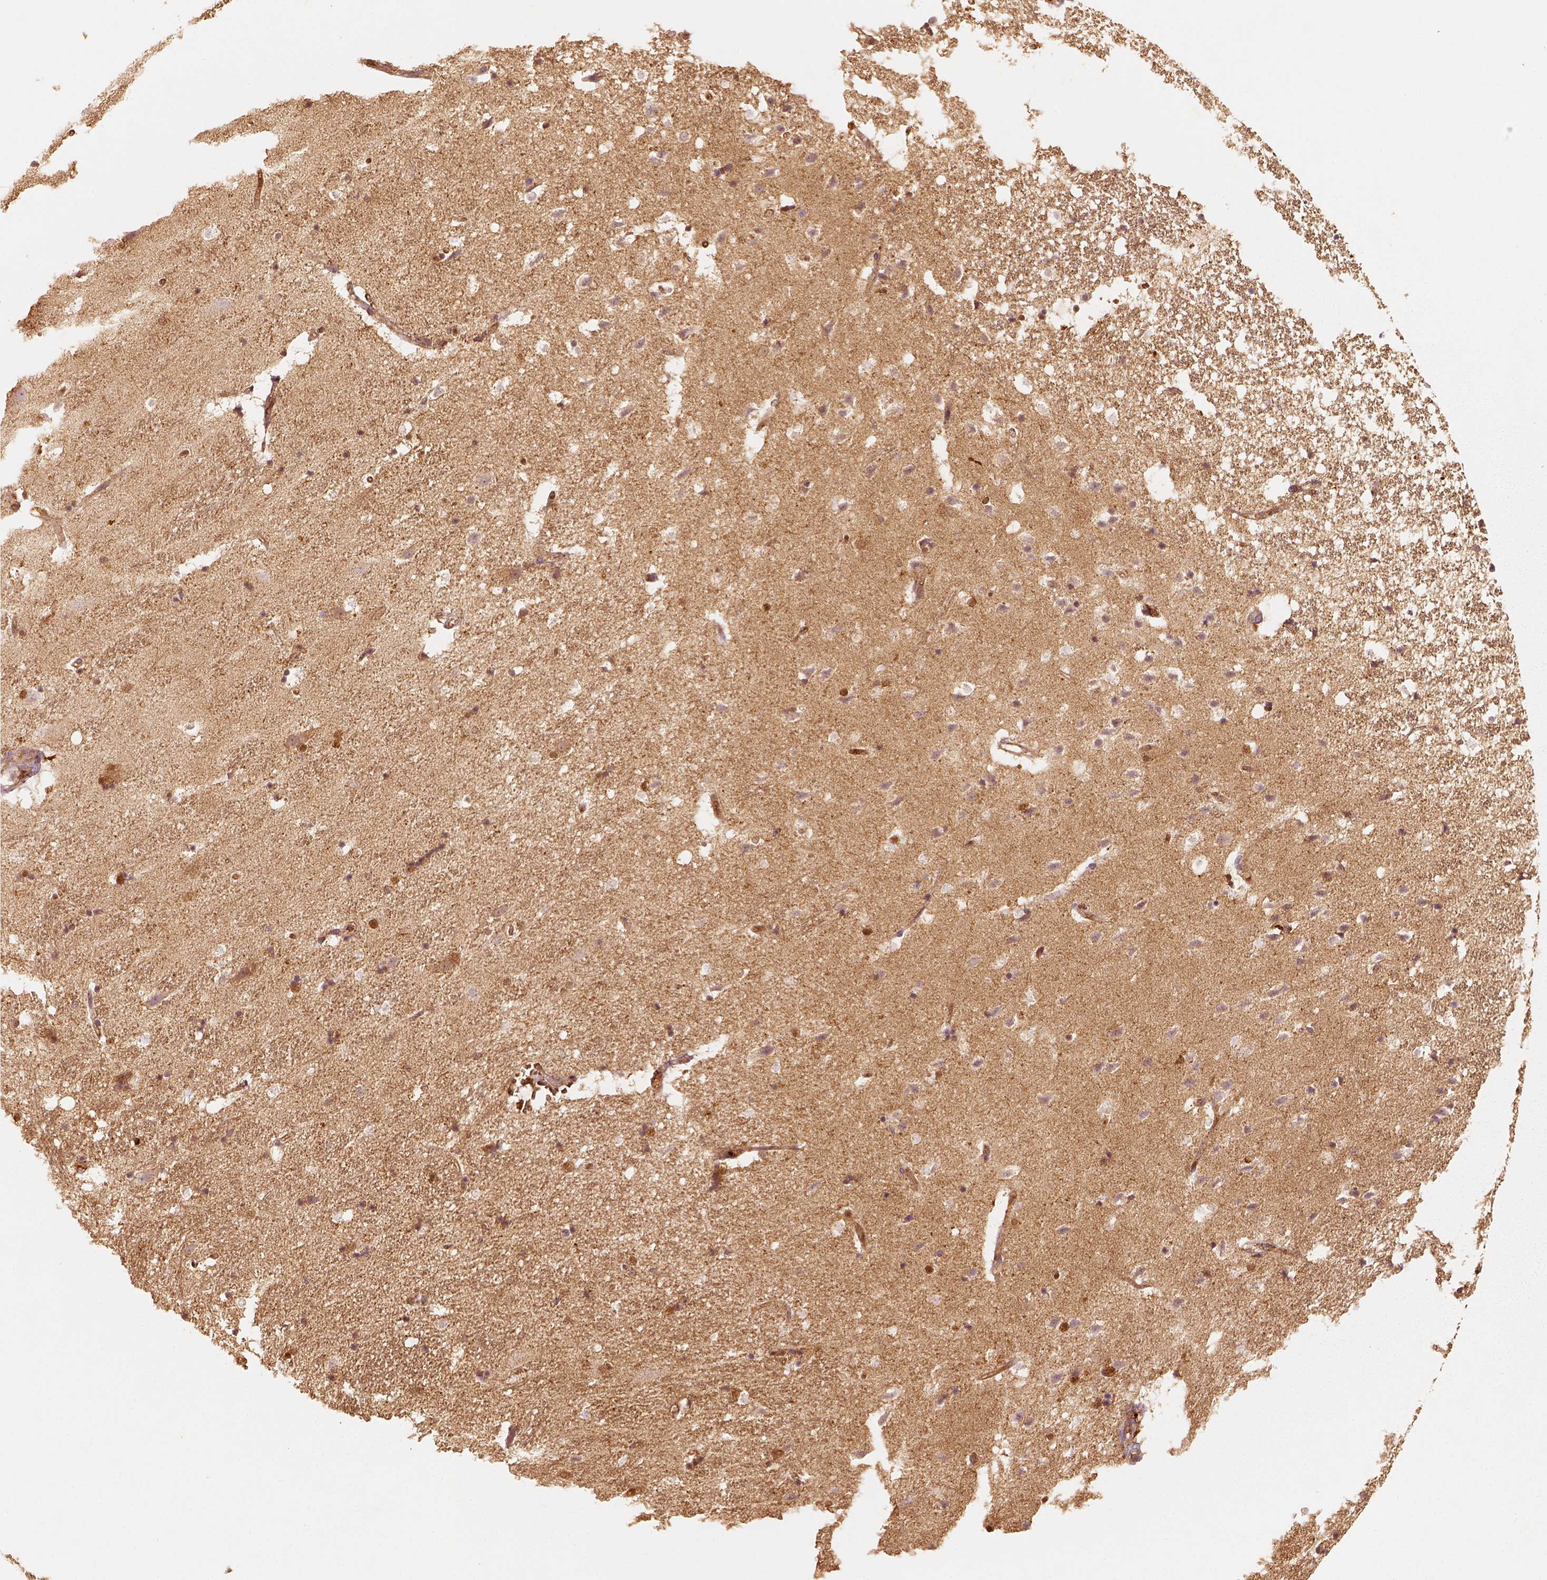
{"staining": {"intensity": "strong", "quantity": ">75%", "location": "cytoplasmic/membranous"}, "tissue": "hippocampus", "cell_type": "Glial cells", "image_type": "normal", "snomed": [{"axis": "morphology", "description": "Normal tissue, NOS"}, {"axis": "topography", "description": "Hippocampus"}], "caption": "DAB immunohistochemical staining of normal hippocampus shows strong cytoplasmic/membranous protein staining in about >75% of glial cells.", "gene": "FSCN1", "patient": {"sex": "male", "age": 49}}